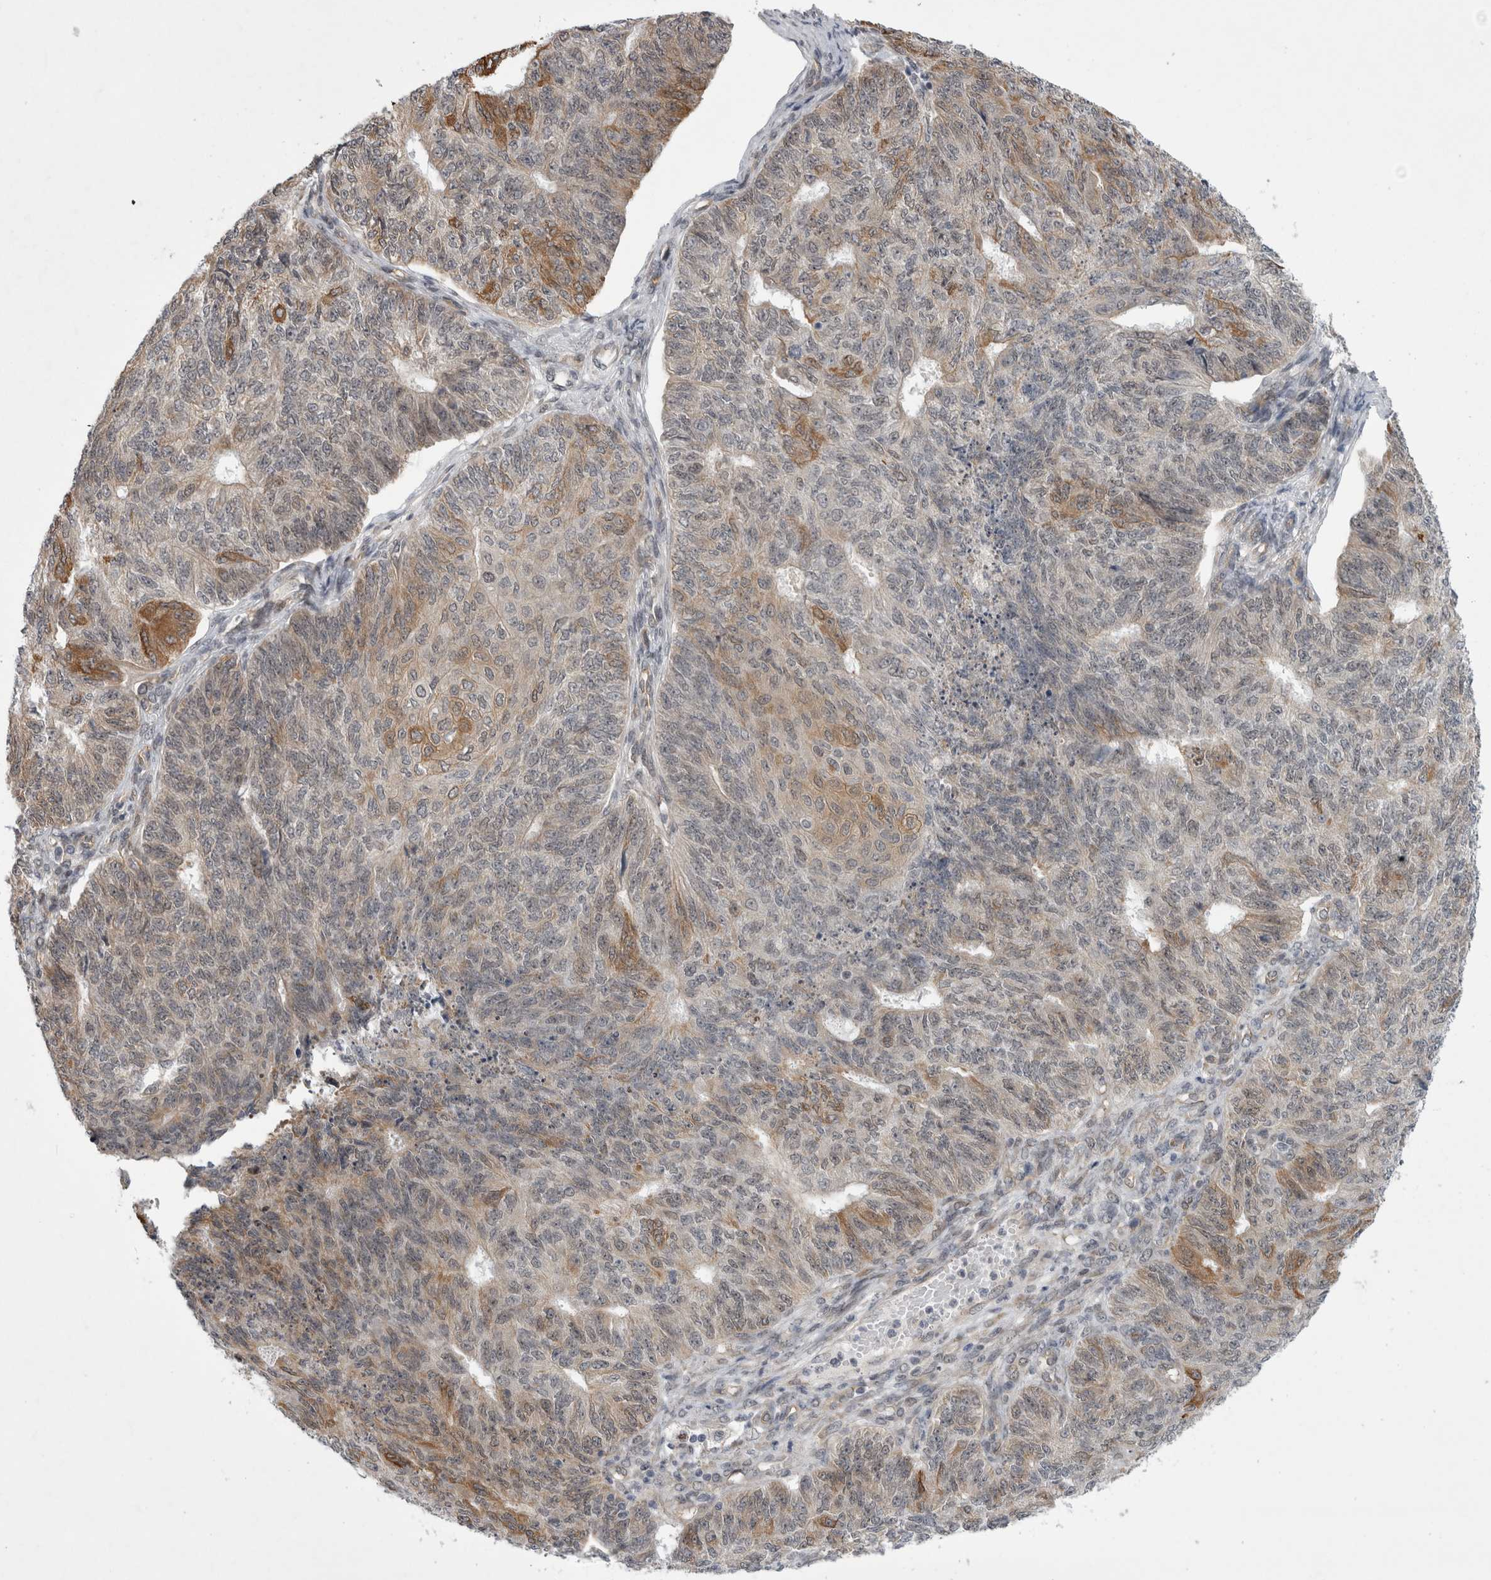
{"staining": {"intensity": "moderate", "quantity": "<25%", "location": "cytoplasmic/membranous"}, "tissue": "endometrial cancer", "cell_type": "Tumor cells", "image_type": "cancer", "snomed": [{"axis": "morphology", "description": "Adenocarcinoma, NOS"}, {"axis": "topography", "description": "Endometrium"}], "caption": "Moderate cytoplasmic/membranous protein expression is present in about <25% of tumor cells in endometrial adenocarcinoma. The protein is shown in brown color, while the nuclei are stained blue.", "gene": "PARP11", "patient": {"sex": "female", "age": 32}}